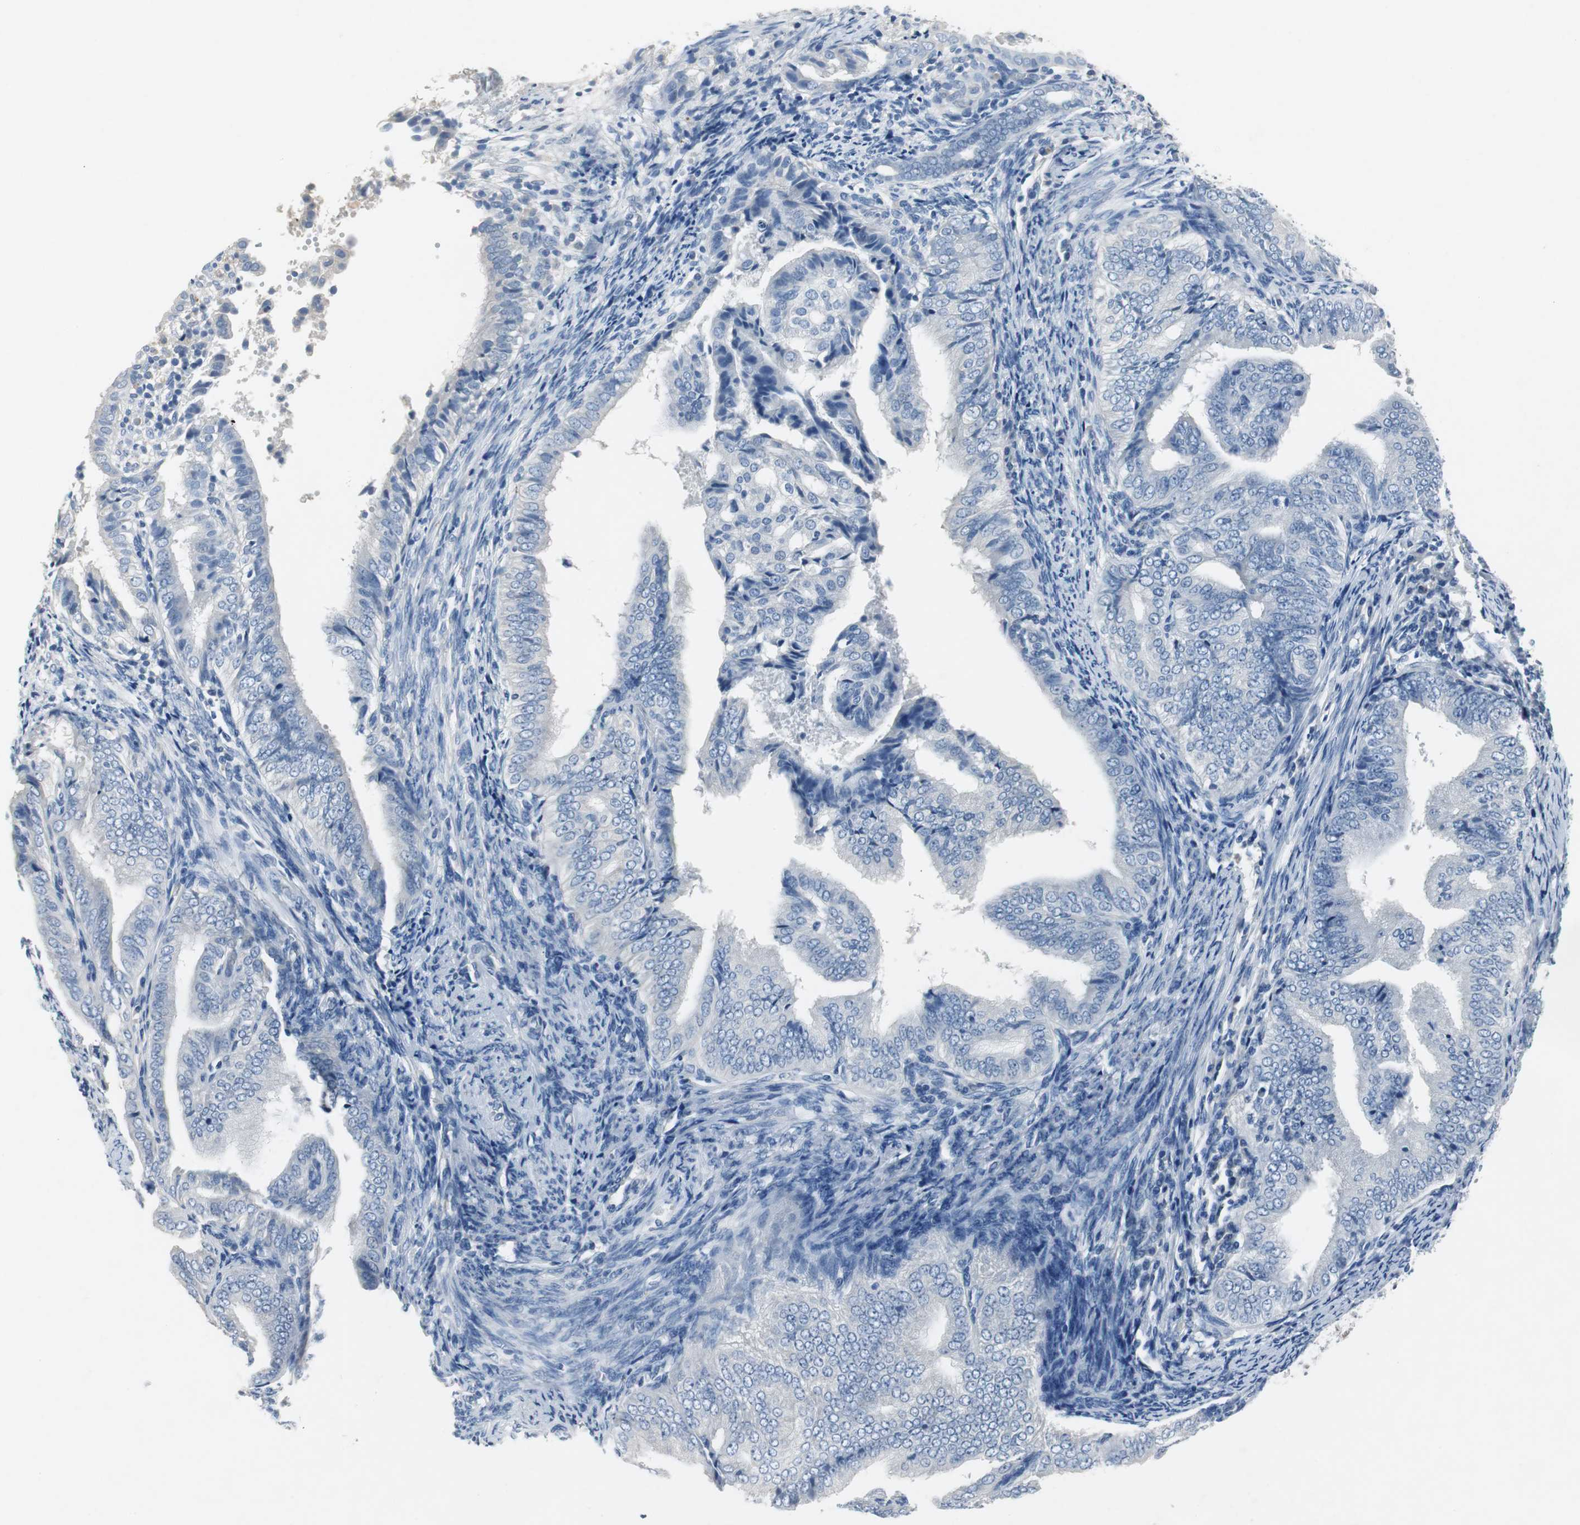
{"staining": {"intensity": "negative", "quantity": "none", "location": "none"}, "tissue": "endometrial cancer", "cell_type": "Tumor cells", "image_type": "cancer", "snomed": [{"axis": "morphology", "description": "Adenocarcinoma, NOS"}, {"axis": "topography", "description": "Endometrium"}], "caption": "Immunohistochemistry (IHC) histopathology image of endometrial adenocarcinoma stained for a protein (brown), which shows no positivity in tumor cells.", "gene": "LRP2", "patient": {"sex": "female", "age": 58}}